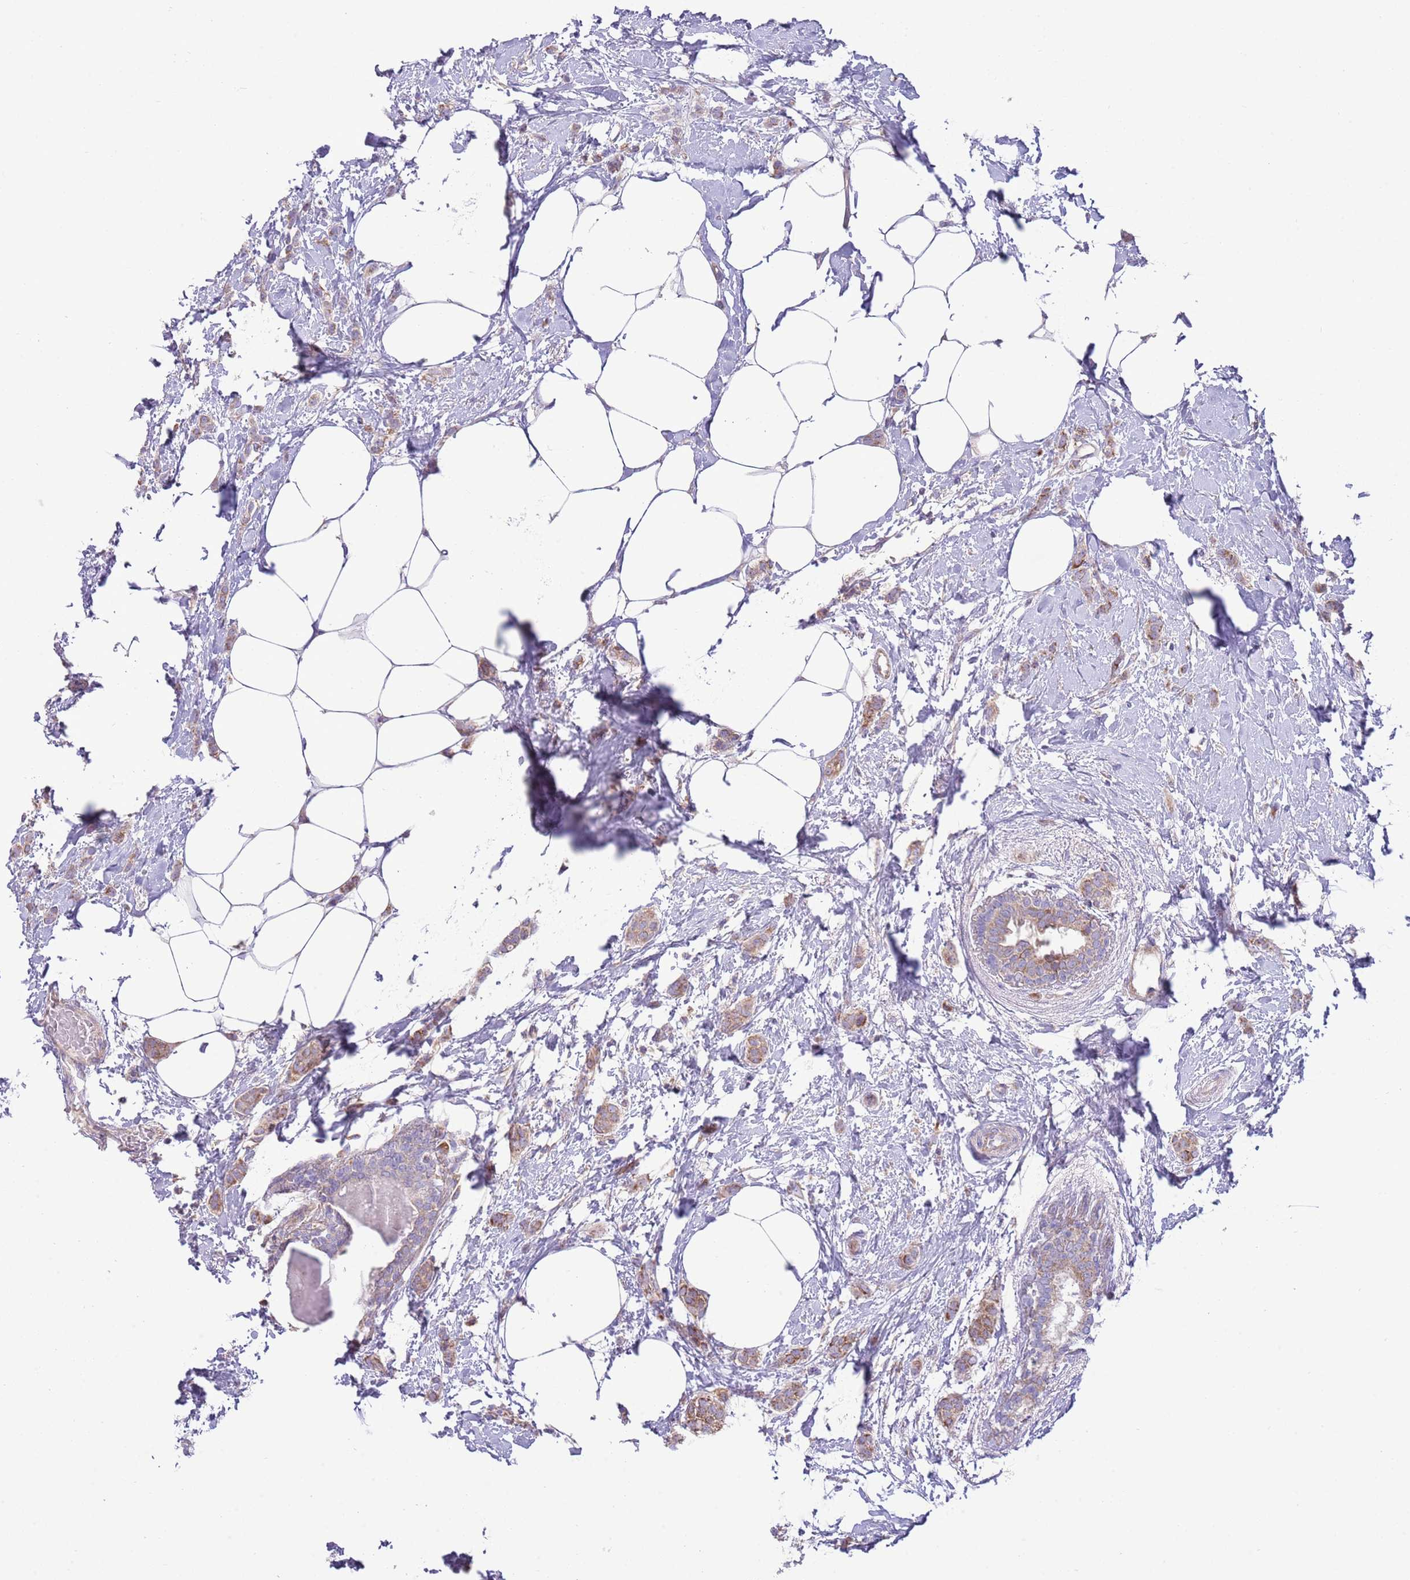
{"staining": {"intensity": "moderate", "quantity": ">75%", "location": "cytoplasmic/membranous"}, "tissue": "breast cancer", "cell_type": "Tumor cells", "image_type": "cancer", "snomed": [{"axis": "morphology", "description": "Duct carcinoma"}, {"axis": "topography", "description": "Breast"}], "caption": "Intraductal carcinoma (breast) was stained to show a protein in brown. There is medium levels of moderate cytoplasmic/membranous staining in approximately >75% of tumor cells.", "gene": "TOMM5", "patient": {"sex": "female", "age": 72}}